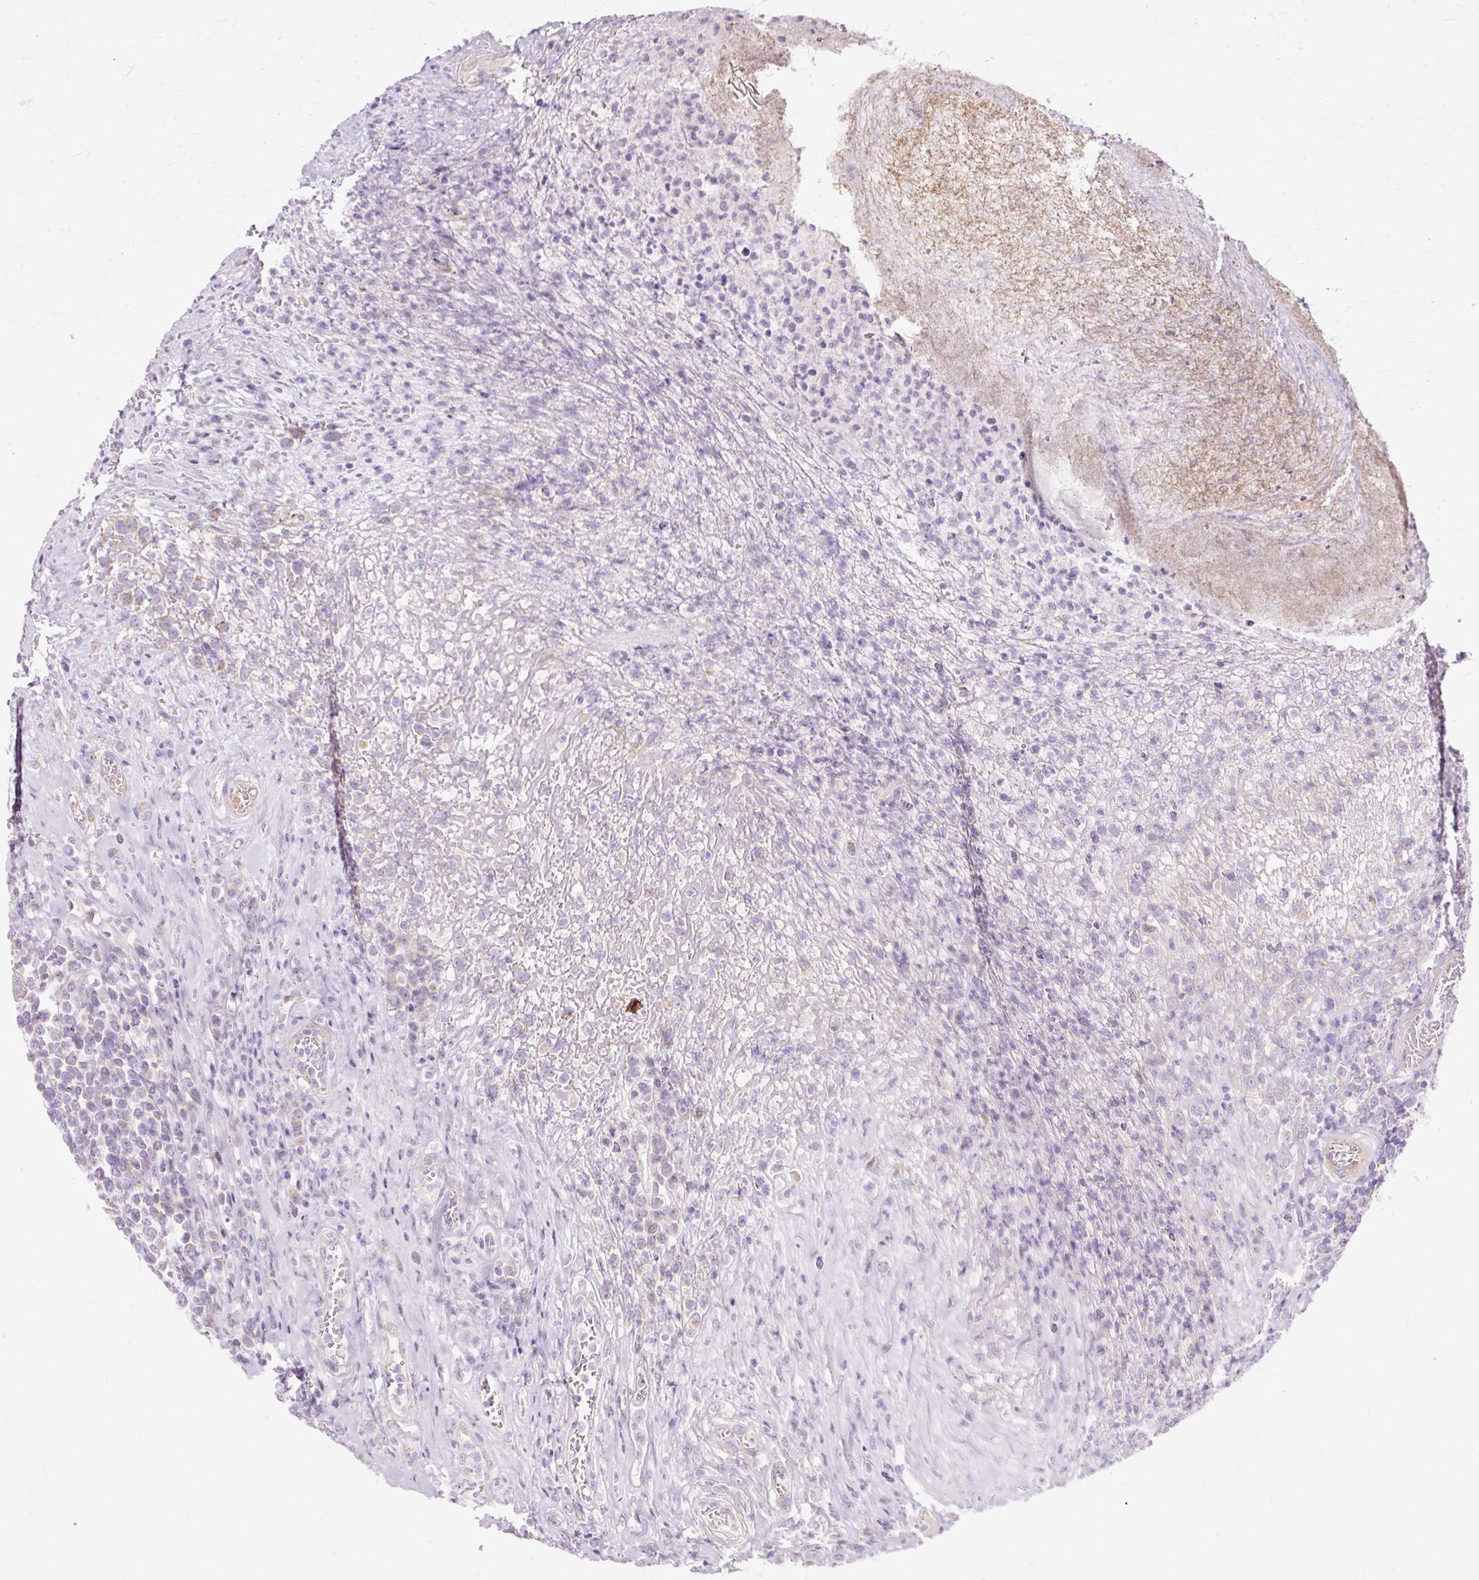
{"staining": {"intensity": "negative", "quantity": "none", "location": "none"}, "tissue": "lymphoma", "cell_type": "Tumor cells", "image_type": "cancer", "snomed": [{"axis": "morphology", "description": "Malignant lymphoma, non-Hodgkin's type, High grade"}, {"axis": "topography", "description": "Soft tissue"}], "caption": "High power microscopy micrograph of an immunohistochemistry histopathology image of lymphoma, revealing no significant expression in tumor cells. Brightfield microscopy of immunohistochemistry (IHC) stained with DAB (brown) and hematoxylin (blue), captured at high magnification.", "gene": "PDZD2", "patient": {"sex": "female", "age": 56}}